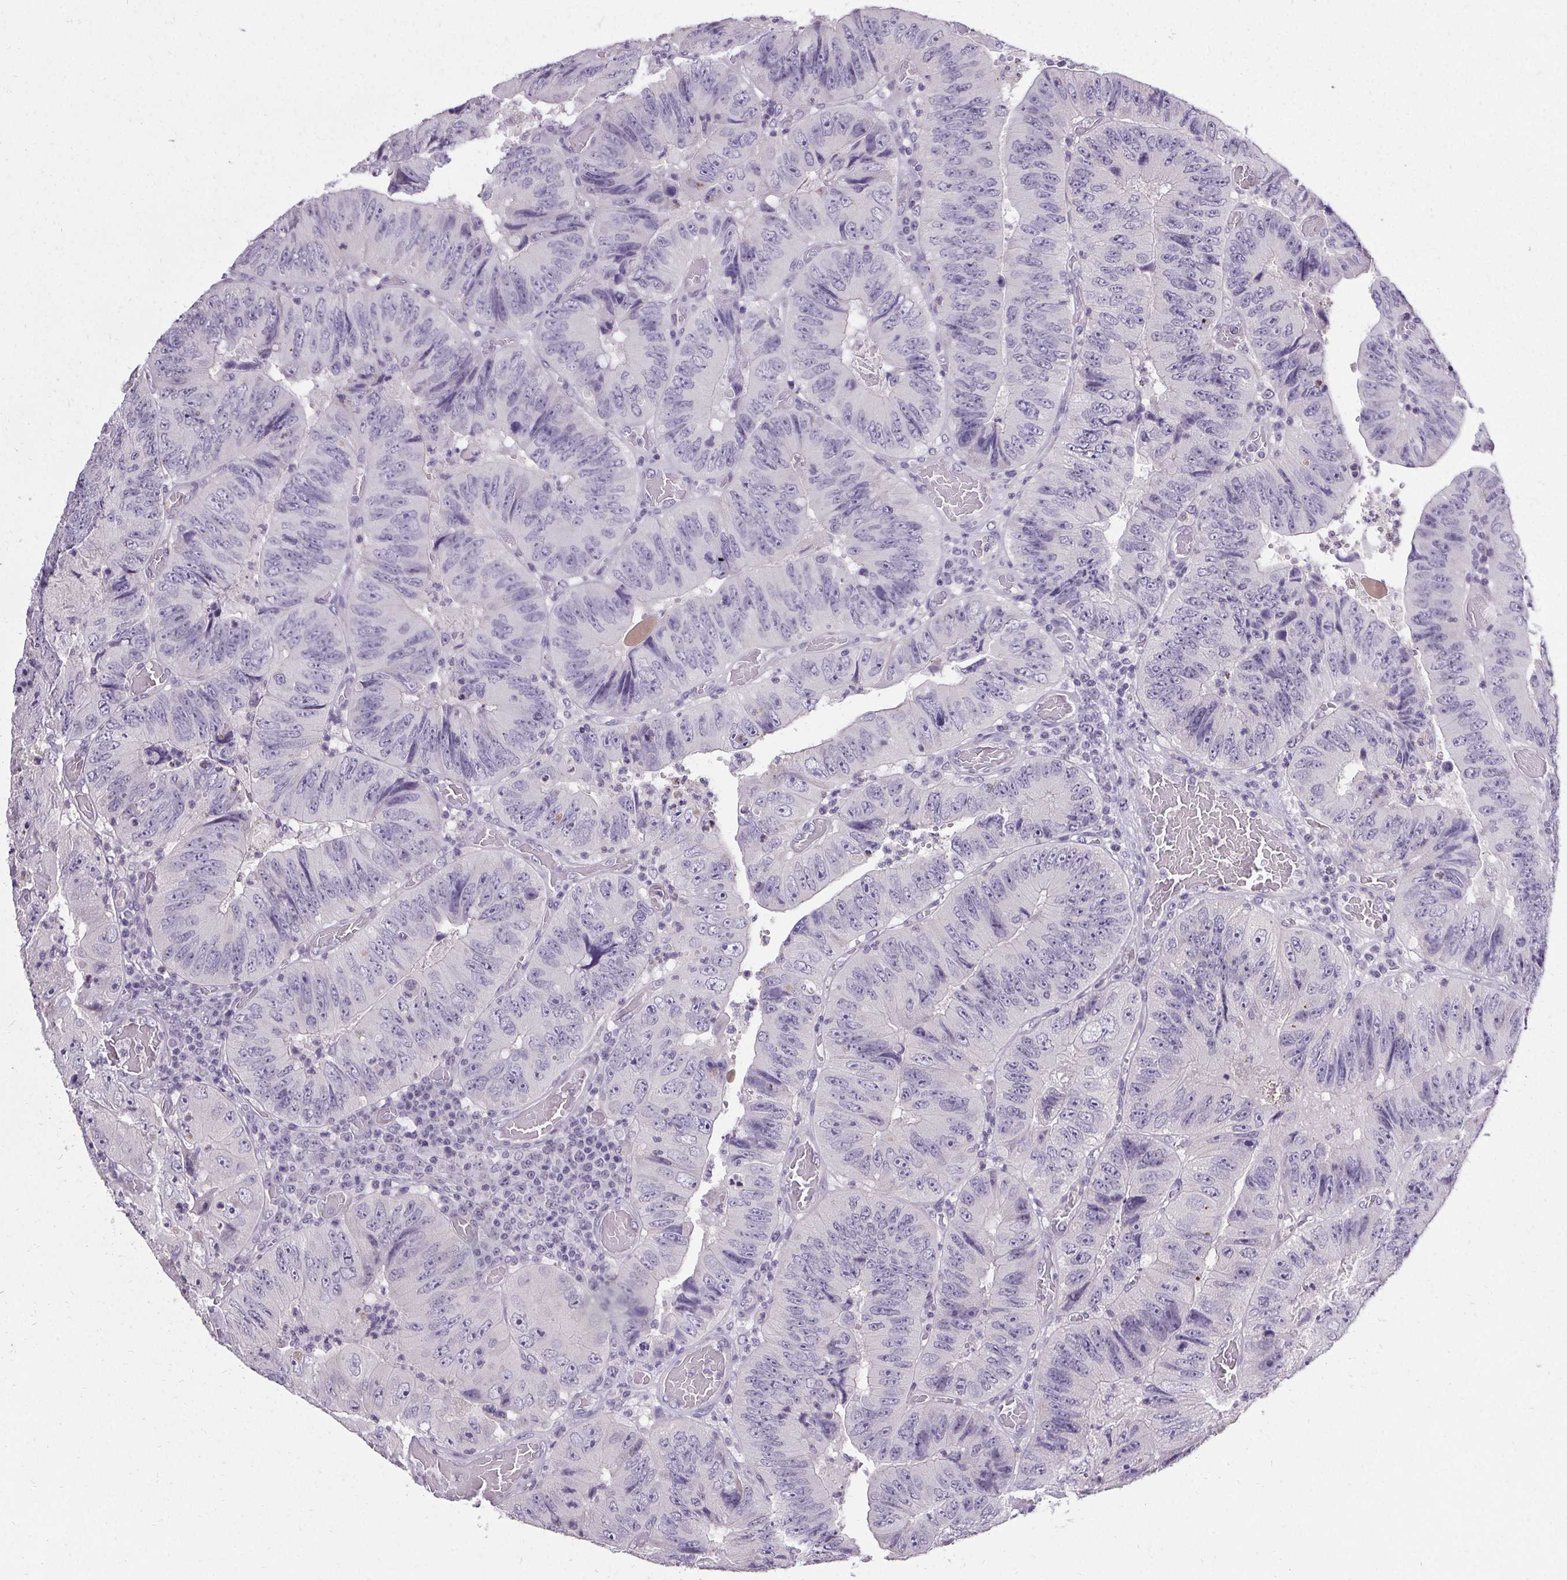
{"staining": {"intensity": "negative", "quantity": "none", "location": "none"}, "tissue": "colorectal cancer", "cell_type": "Tumor cells", "image_type": "cancer", "snomed": [{"axis": "morphology", "description": "Adenocarcinoma, NOS"}, {"axis": "topography", "description": "Colon"}], "caption": "Immunohistochemistry micrograph of neoplastic tissue: colorectal cancer stained with DAB shows no significant protein staining in tumor cells.", "gene": "PMEL", "patient": {"sex": "female", "age": 84}}